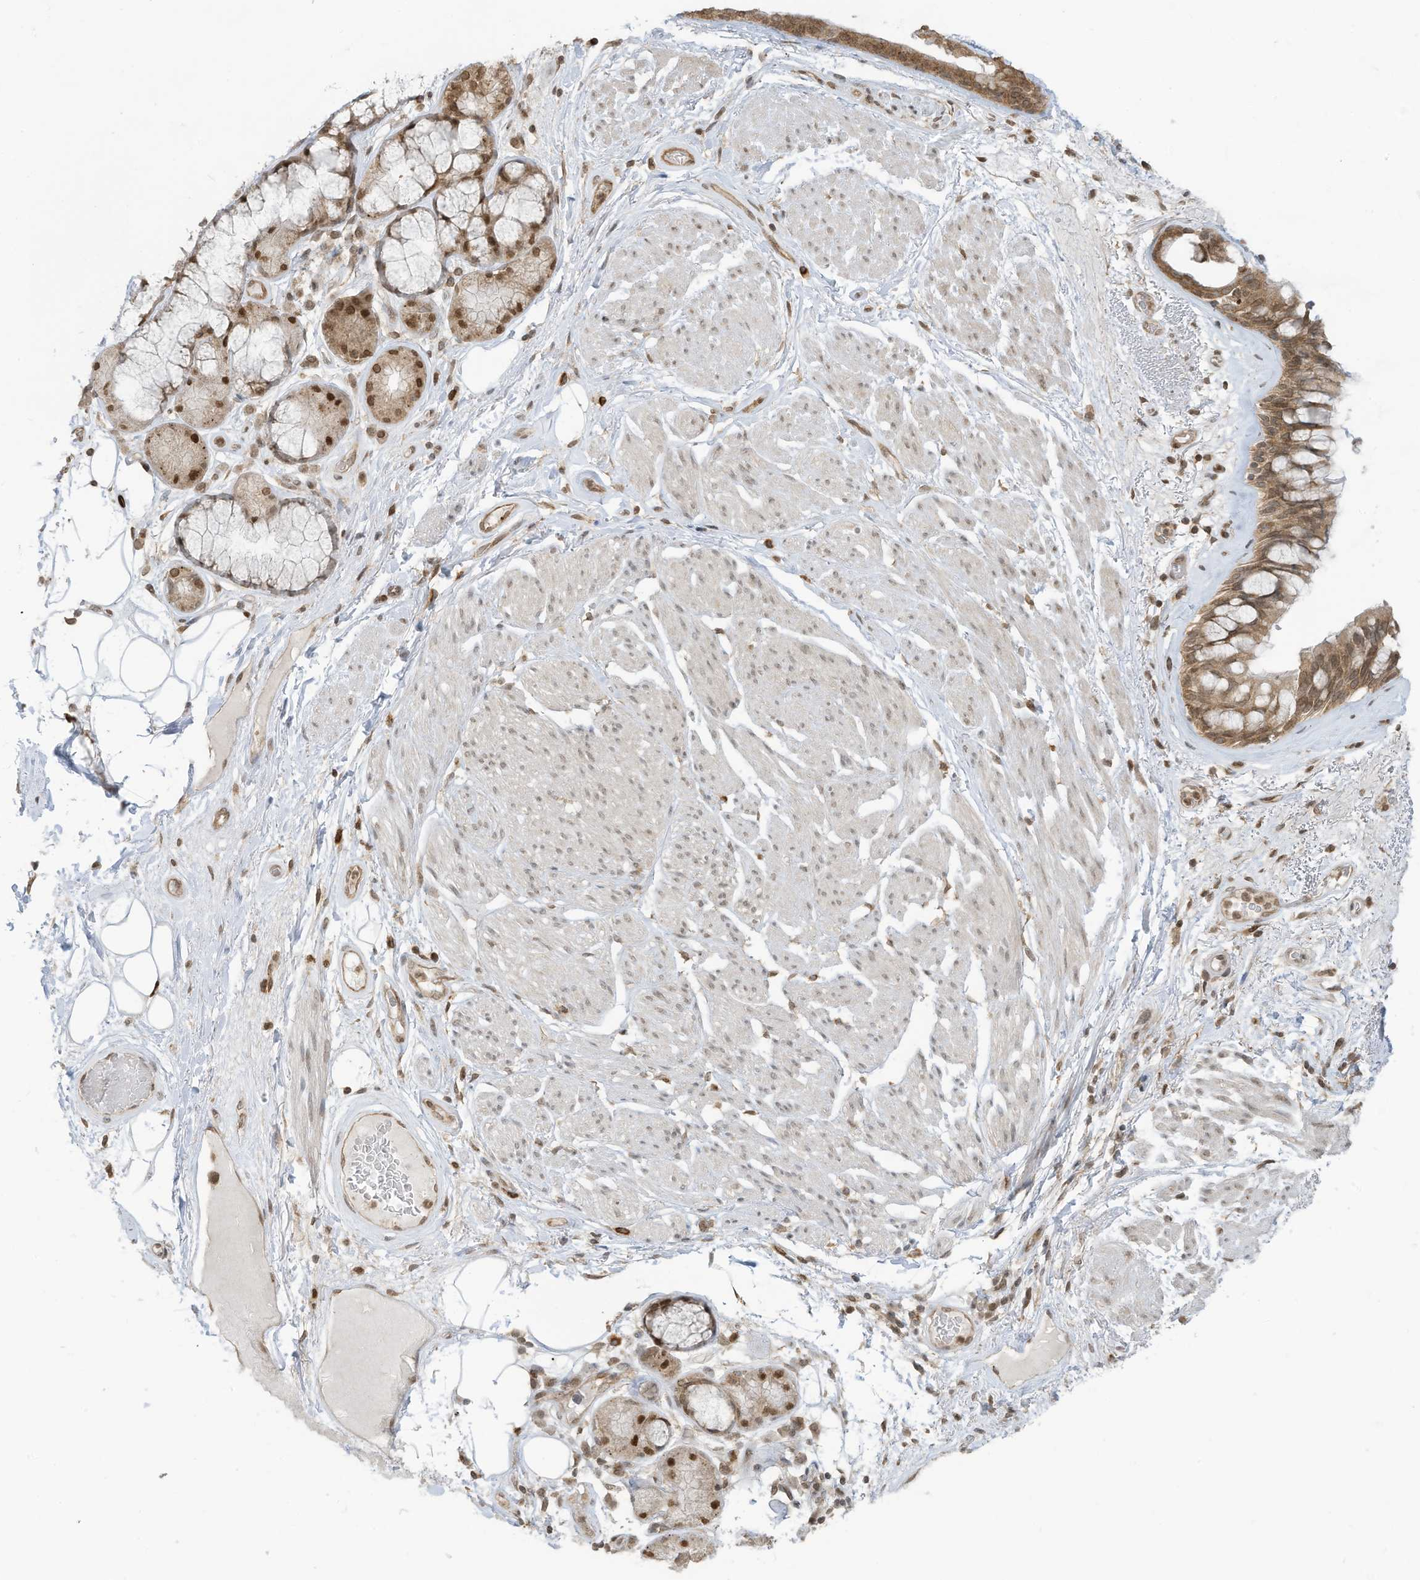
{"staining": {"intensity": "moderate", "quantity": "25%-75%", "location": "nuclear"}, "tissue": "adipose tissue", "cell_type": "Adipocytes", "image_type": "normal", "snomed": [{"axis": "morphology", "description": "Normal tissue, NOS"}, {"axis": "topography", "description": "Bronchus"}], "caption": "Unremarkable adipose tissue was stained to show a protein in brown. There is medium levels of moderate nuclear positivity in about 25%-75% of adipocytes. (DAB = brown stain, brightfield microscopy at high magnification).", "gene": "KPNB1", "patient": {"sex": "male", "age": 66}}